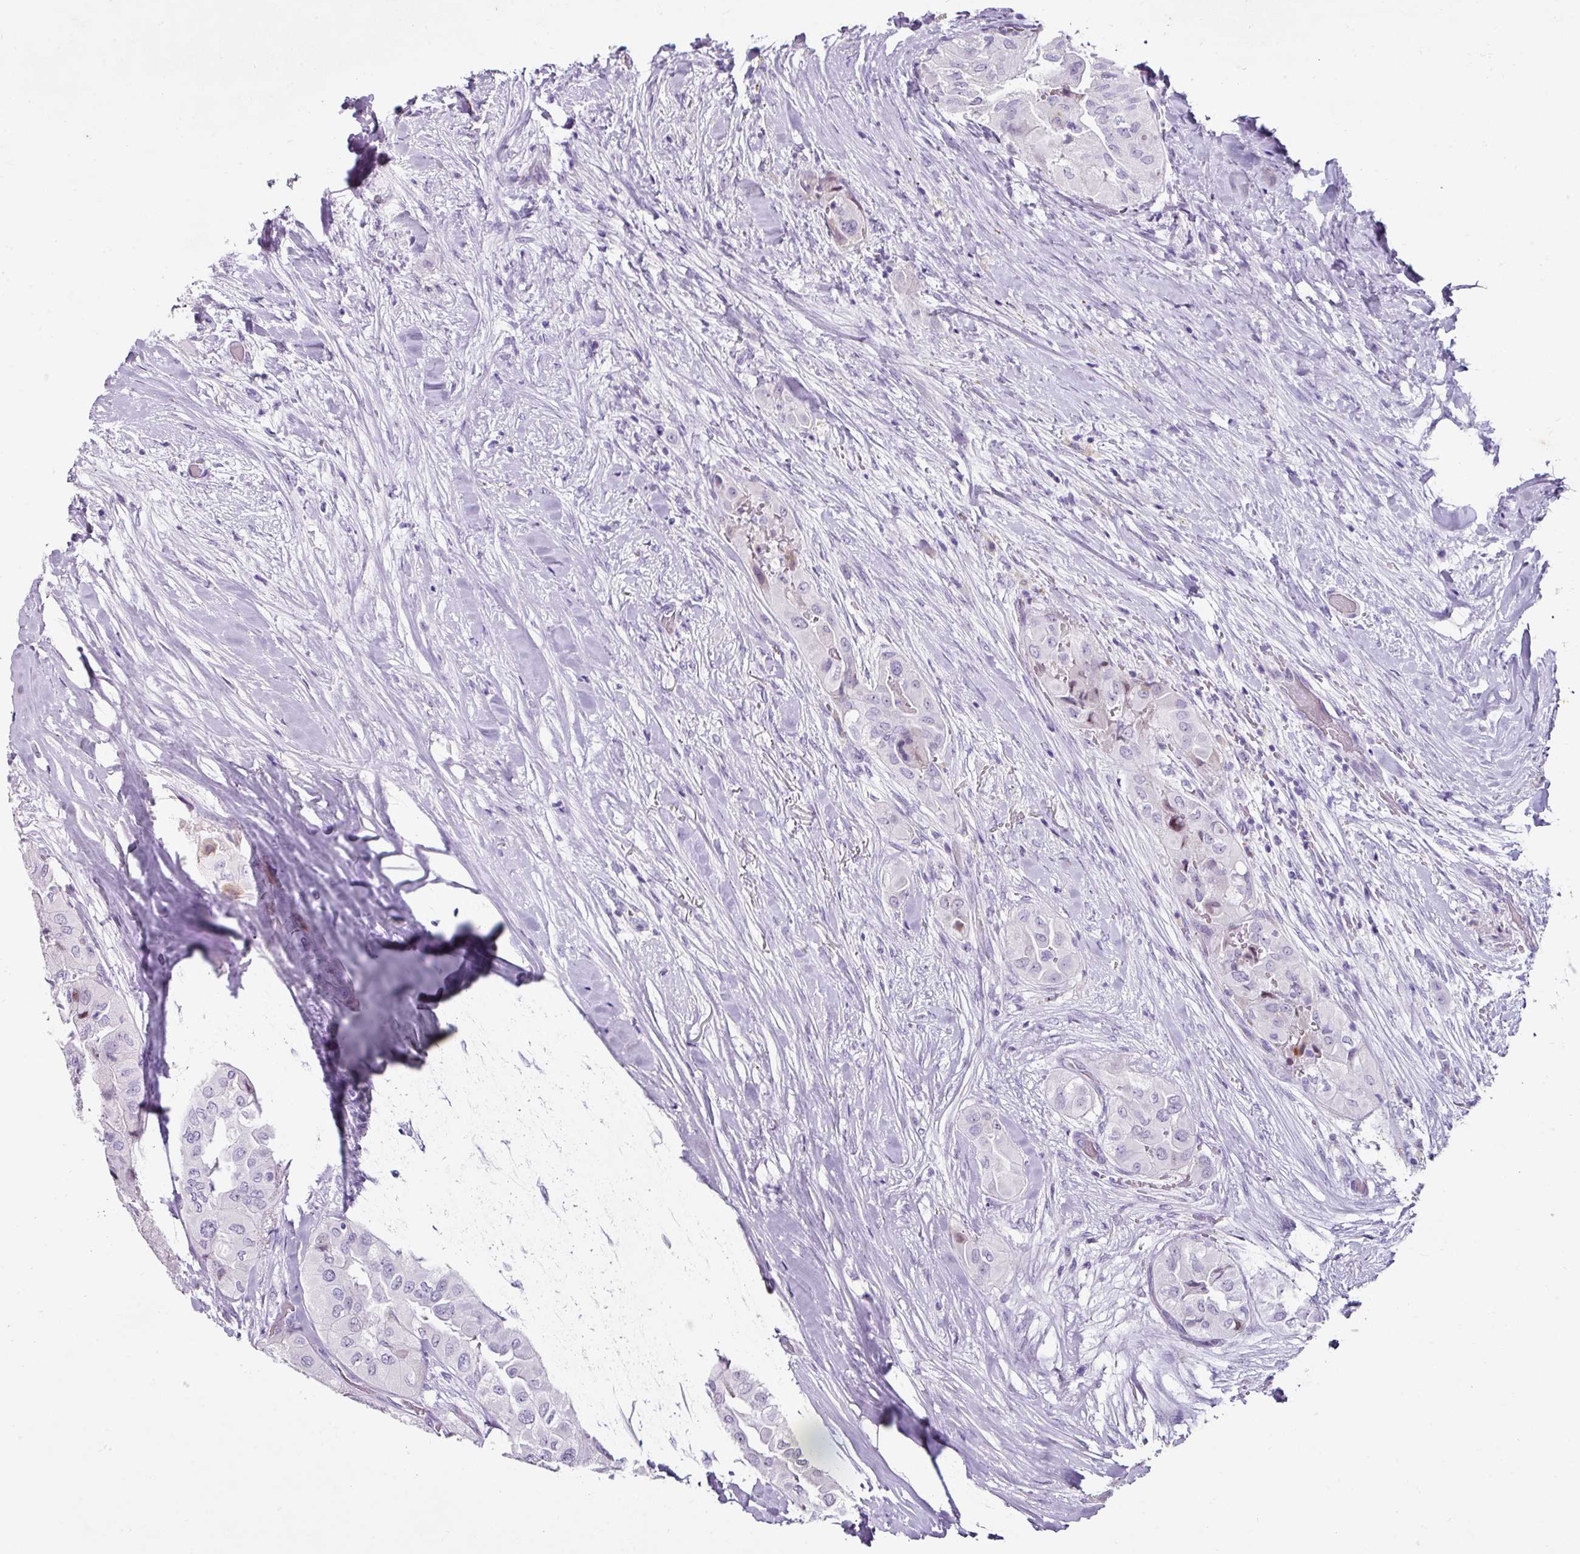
{"staining": {"intensity": "negative", "quantity": "none", "location": "none"}, "tissue": "thyroid cancer", "cell_type": "Tumor cells", "image_type": "cancer", "snomed": [{"axis": "morphology", "description": "Normal tissue, NOS"}, {"axis": "morphology", "description": "Papillary adenocarcinoma, NOS"}, {"axis": "topography", "description": "Thyroid gland"}], "caption": "Thyroid papillary adenocarcinoma was stained to show a protein in brown. There is no significant positivity in tumor cells.", "gene": "TRA2A", "patient": {"sex": "female", "age": 59}}